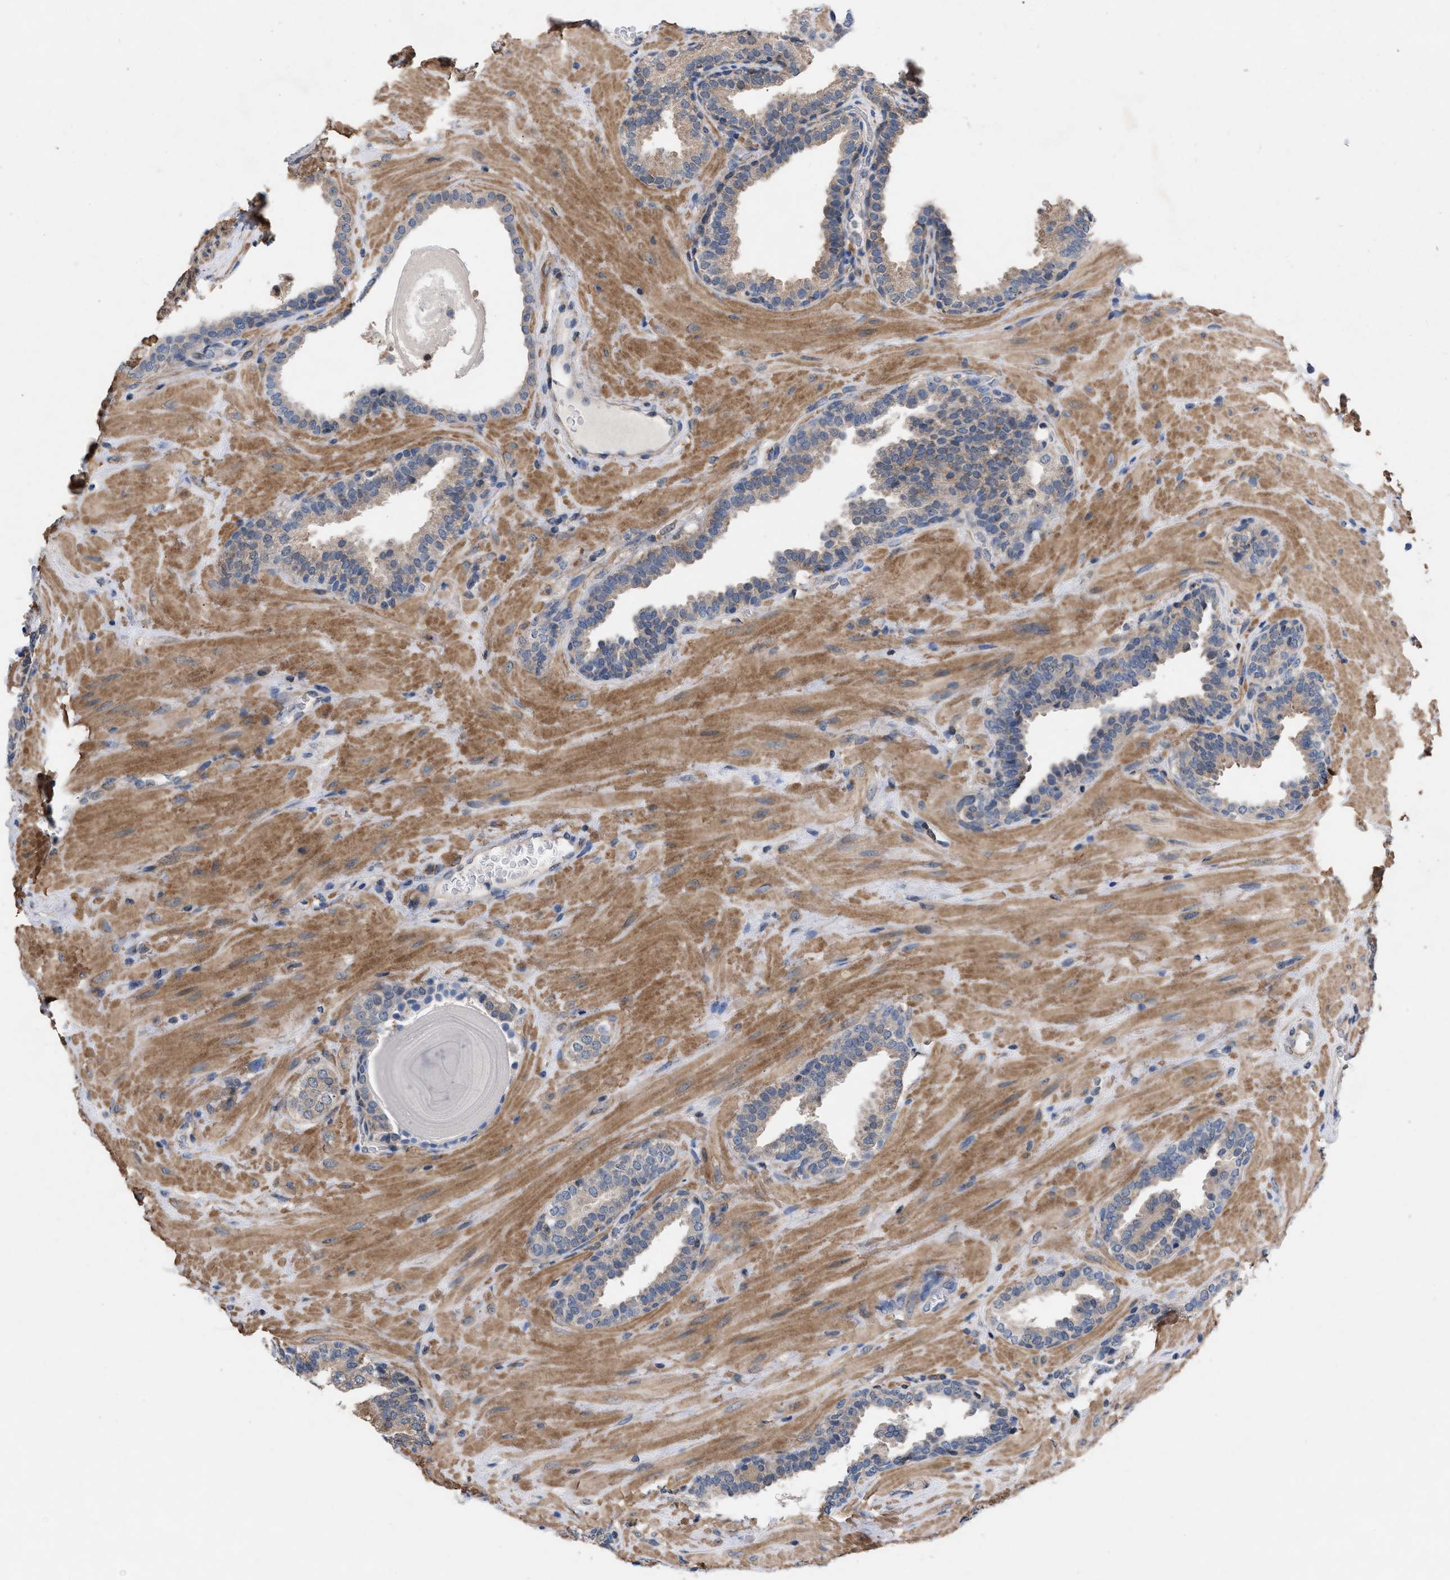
{"staining": {"intensity": "weak", "quantity": "<25%", "location": "cytoplasmic/membranous"}, "tissue": "prostate", "cell_type": "Glandular cells", "image_type": "normal", "snomed": [{"axis": "morphology", "description": "Normal tissue, NOS"}, {"axis": "topography", "description": "Prostate"}], "caption": "The micrograph demonstrates no significant positivity in glandular cells of prostate. (DAB (3,3'-diaminobenzidine) immunohistochemistry, high magnification).", "gene": "TMEM131", "patient": {"sex": "male", "age": 51}}